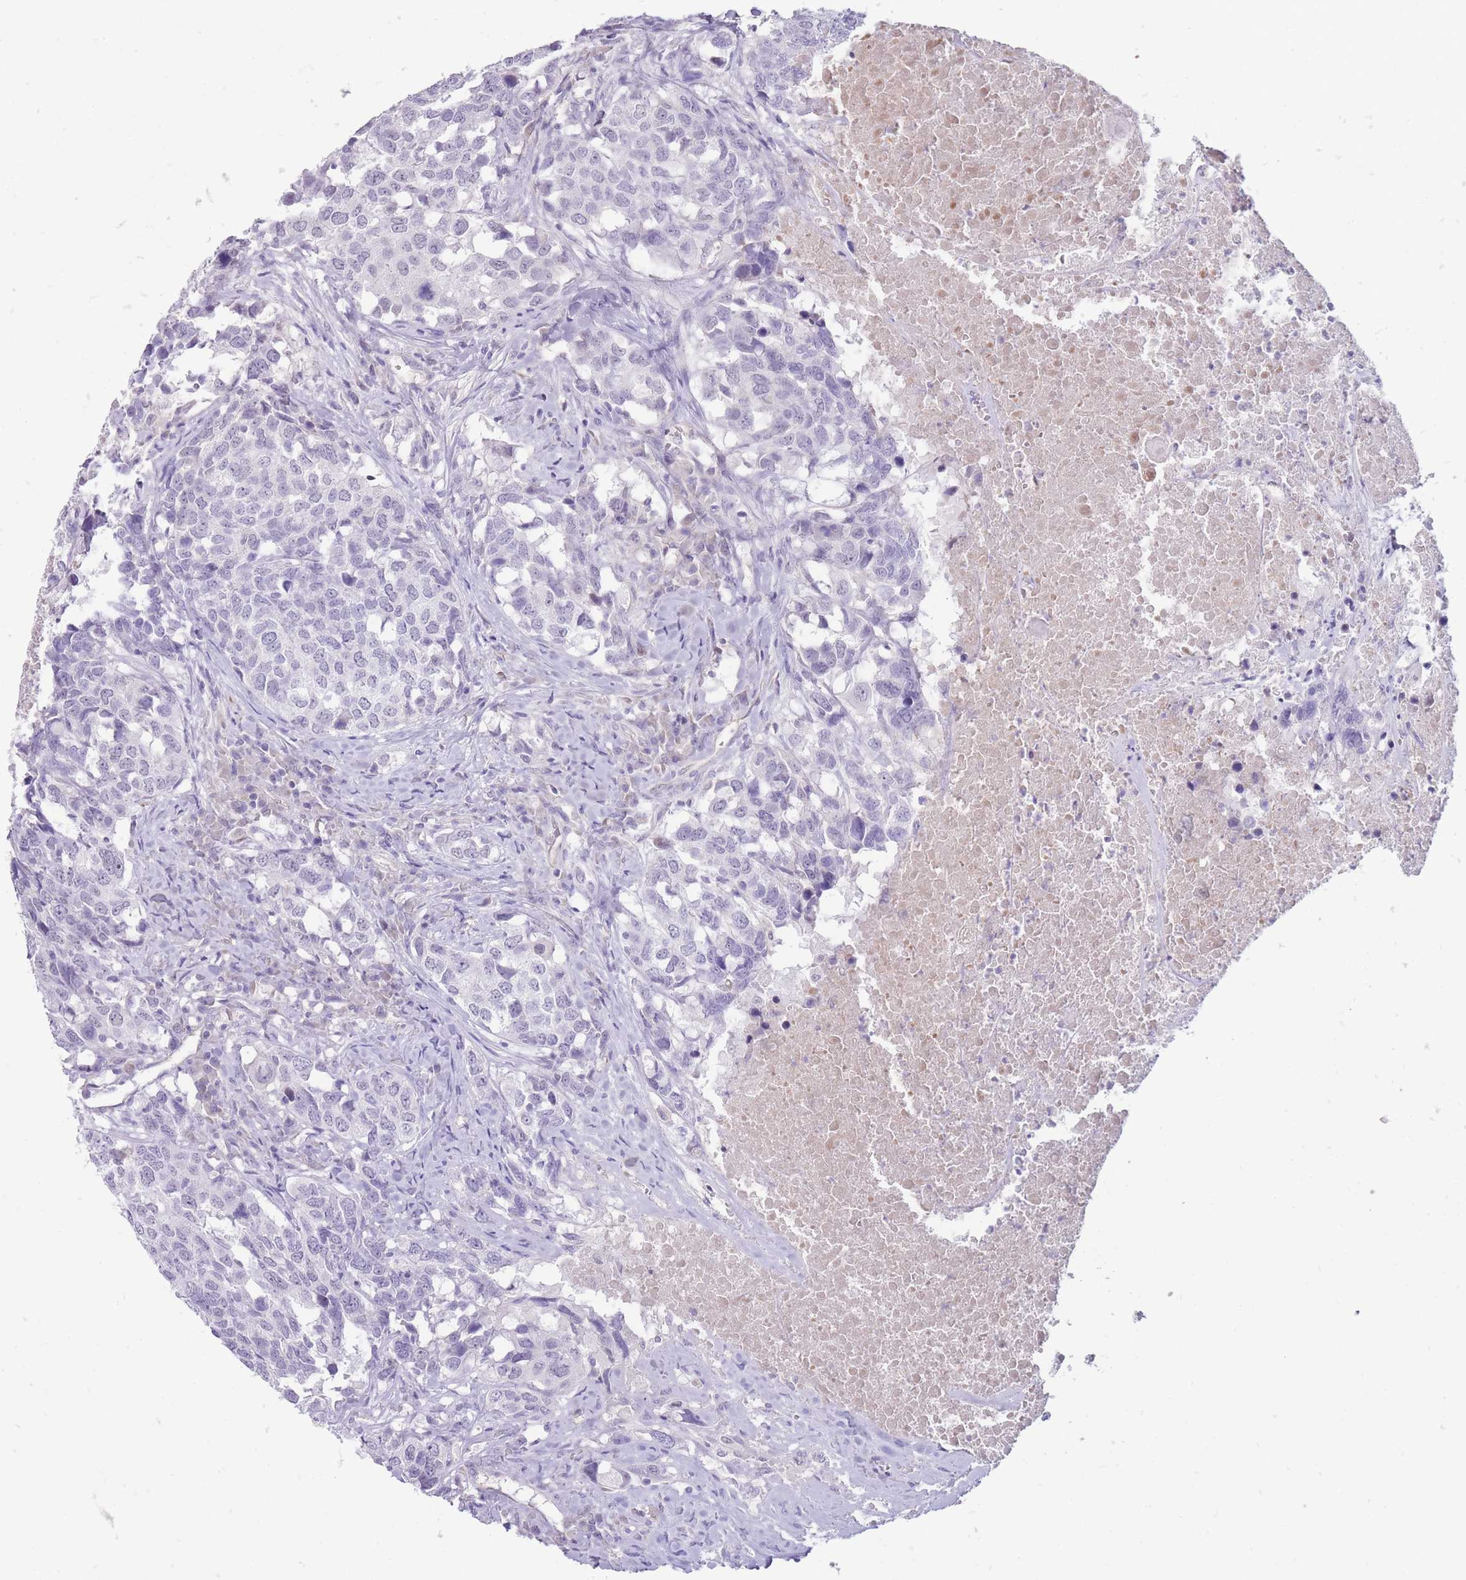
{"staining": {"intensity": "negative", "quantity": "none", "location": "none"}, "tissue": "head and neck cancer", "cell_type": "Tumor cells", "image_type": "cancer", "snomed": [{"axis": "morphology", "description": "Squamous cell carcinoma, NOS"}, {"axis": "topography", "description": "Head-Neck"}], "caption": "DAB immunohistochemical staining of squamous cell carcinoma (head and neck) displays no significant positivity in tumor cells.", "gene": "ERICH4", "patient": {"sex": "male", "age": 66}}